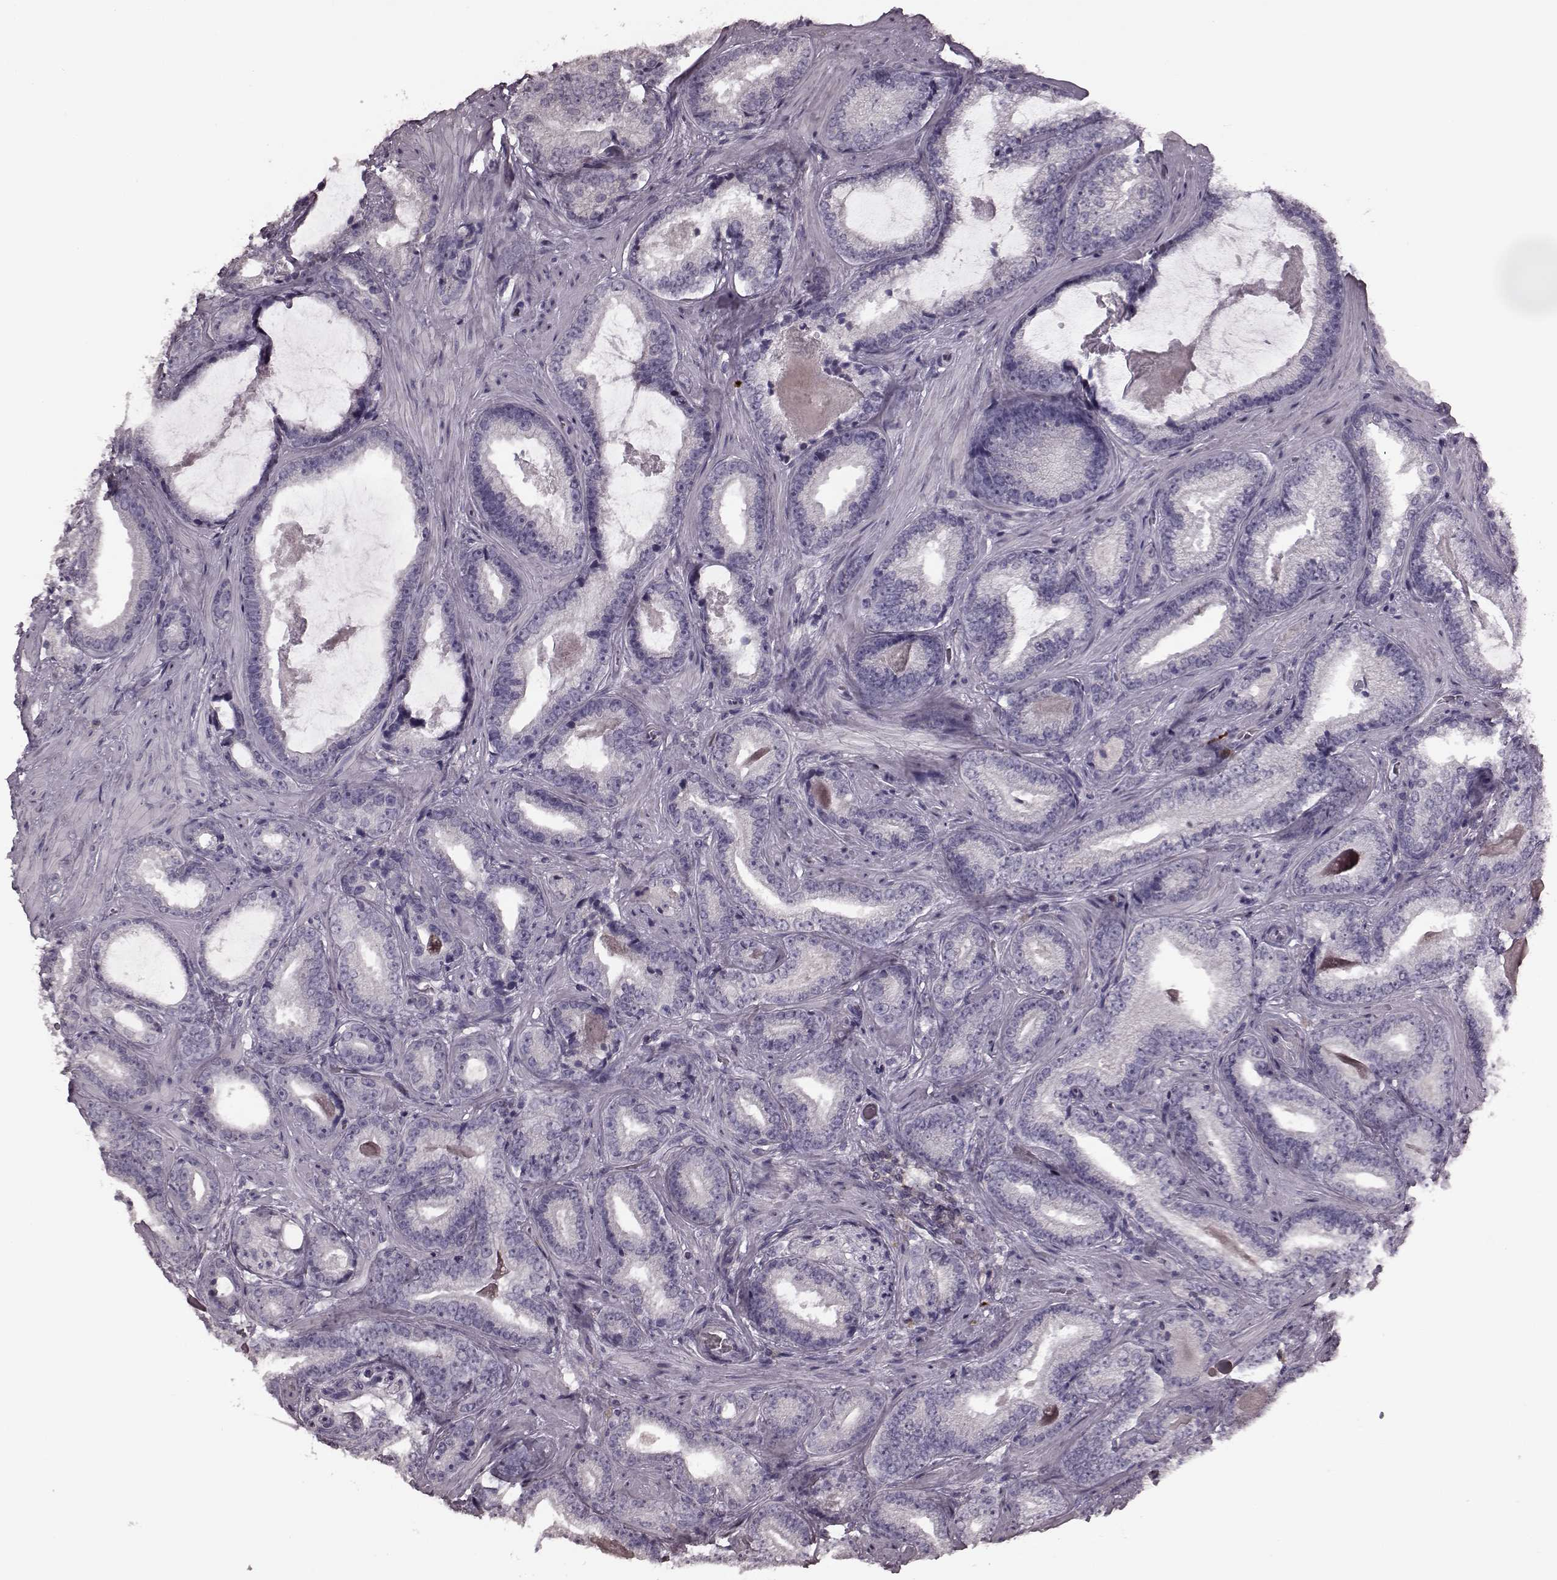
{"staining": {"intensity": "negative", "quantity": "none", "location": "none"}, "tissue": "prostate cancer", "cell_type": "Tumor cells", "image_type": "cancer", "snomed": [{"axis": "morphology", "description": "Adenocarcinoma, Low grade"}, {"axis": "topography", "description": "Prostate"}], "caption": "A photomicrograph of low-grade adenocarcinoma (prostate) stained for a protein displays no brown staining in tumor cells.", "gene": "CD28", "patient": {"sex": "male", "age": 61}}